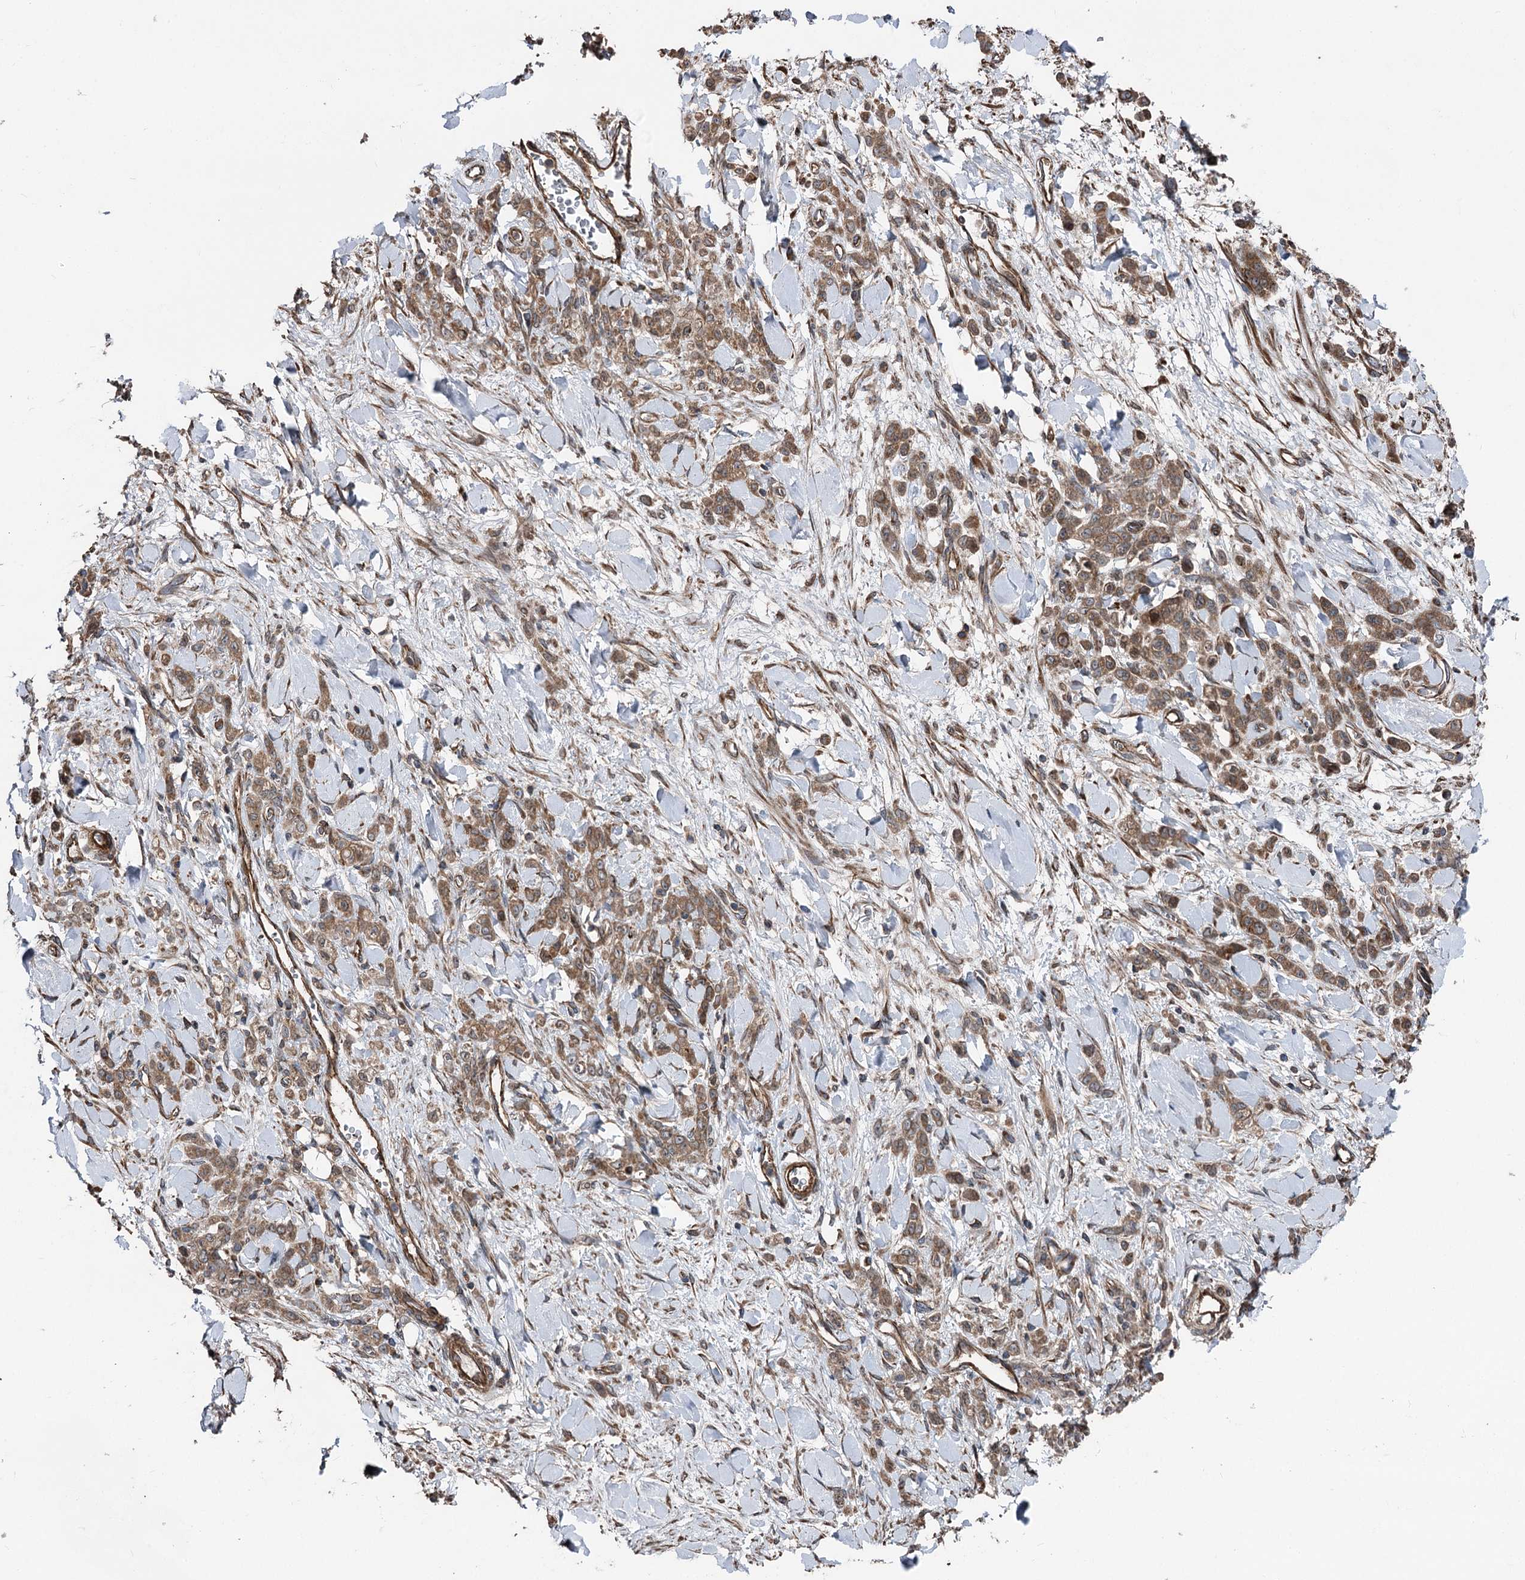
{"staining": {"intensity": "moderate", "quantity": ">75%", "location": "cytoplasmic/membranous"}, "tissue": "stomach cancer", "cell_type": "Tumor cells", "image_type": "cancer", "snomed": [{"axis": "morphology", "description": "Normal tissue, NOS"}, {"axis": "morphology", "description": "Adenocarcinoma, NOS"}, {"axis": "topography", "description": "Stomach"}], "caption": "The photomicrograph shows a brown stain indicating the presence of a protein in the cytoplasmic/membranous of tumor cells in stomach cancer.", "gene": "ITFG2", "patient": {"sex": "male", "age": 82}}